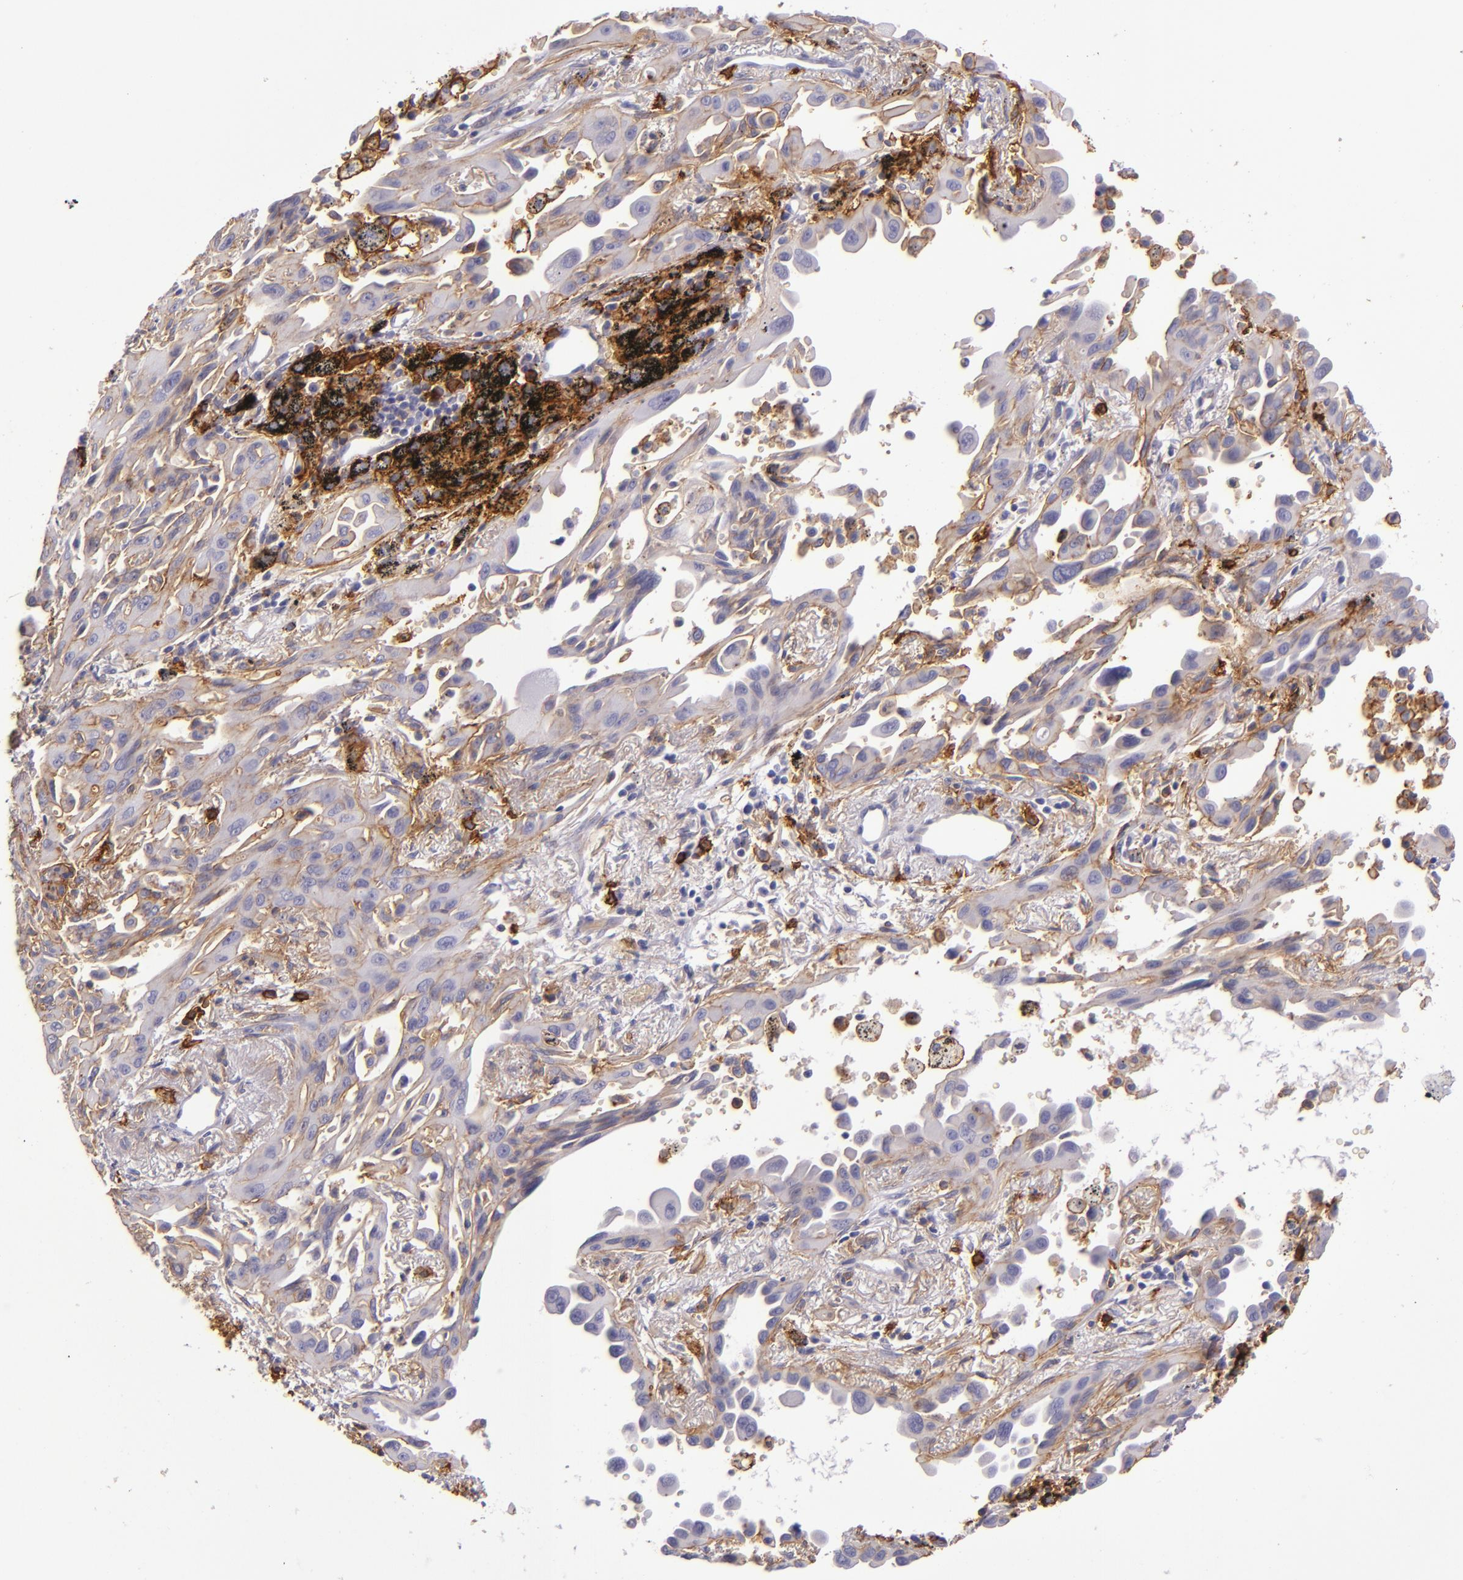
{"staining": {"intensity": "moderate", "quantity": ">75%", "location": "cytoplasmic/membranous"}, "tissue": "lung cancer", "cell_type": "Tumor cells", "image_type": "cancer", "snomed": [{"axis": "morphology", "description": "Adenocarcinoma, NOS"}, {"axis": "topography", "description": "Lung"}], "caption": "Lung cancer (adenocarcinoma) stained with a protein marker demonstrates moderate staining in tumor cells.", "gene": "CD9", "patient": {"sex": "male", "age": 68}}